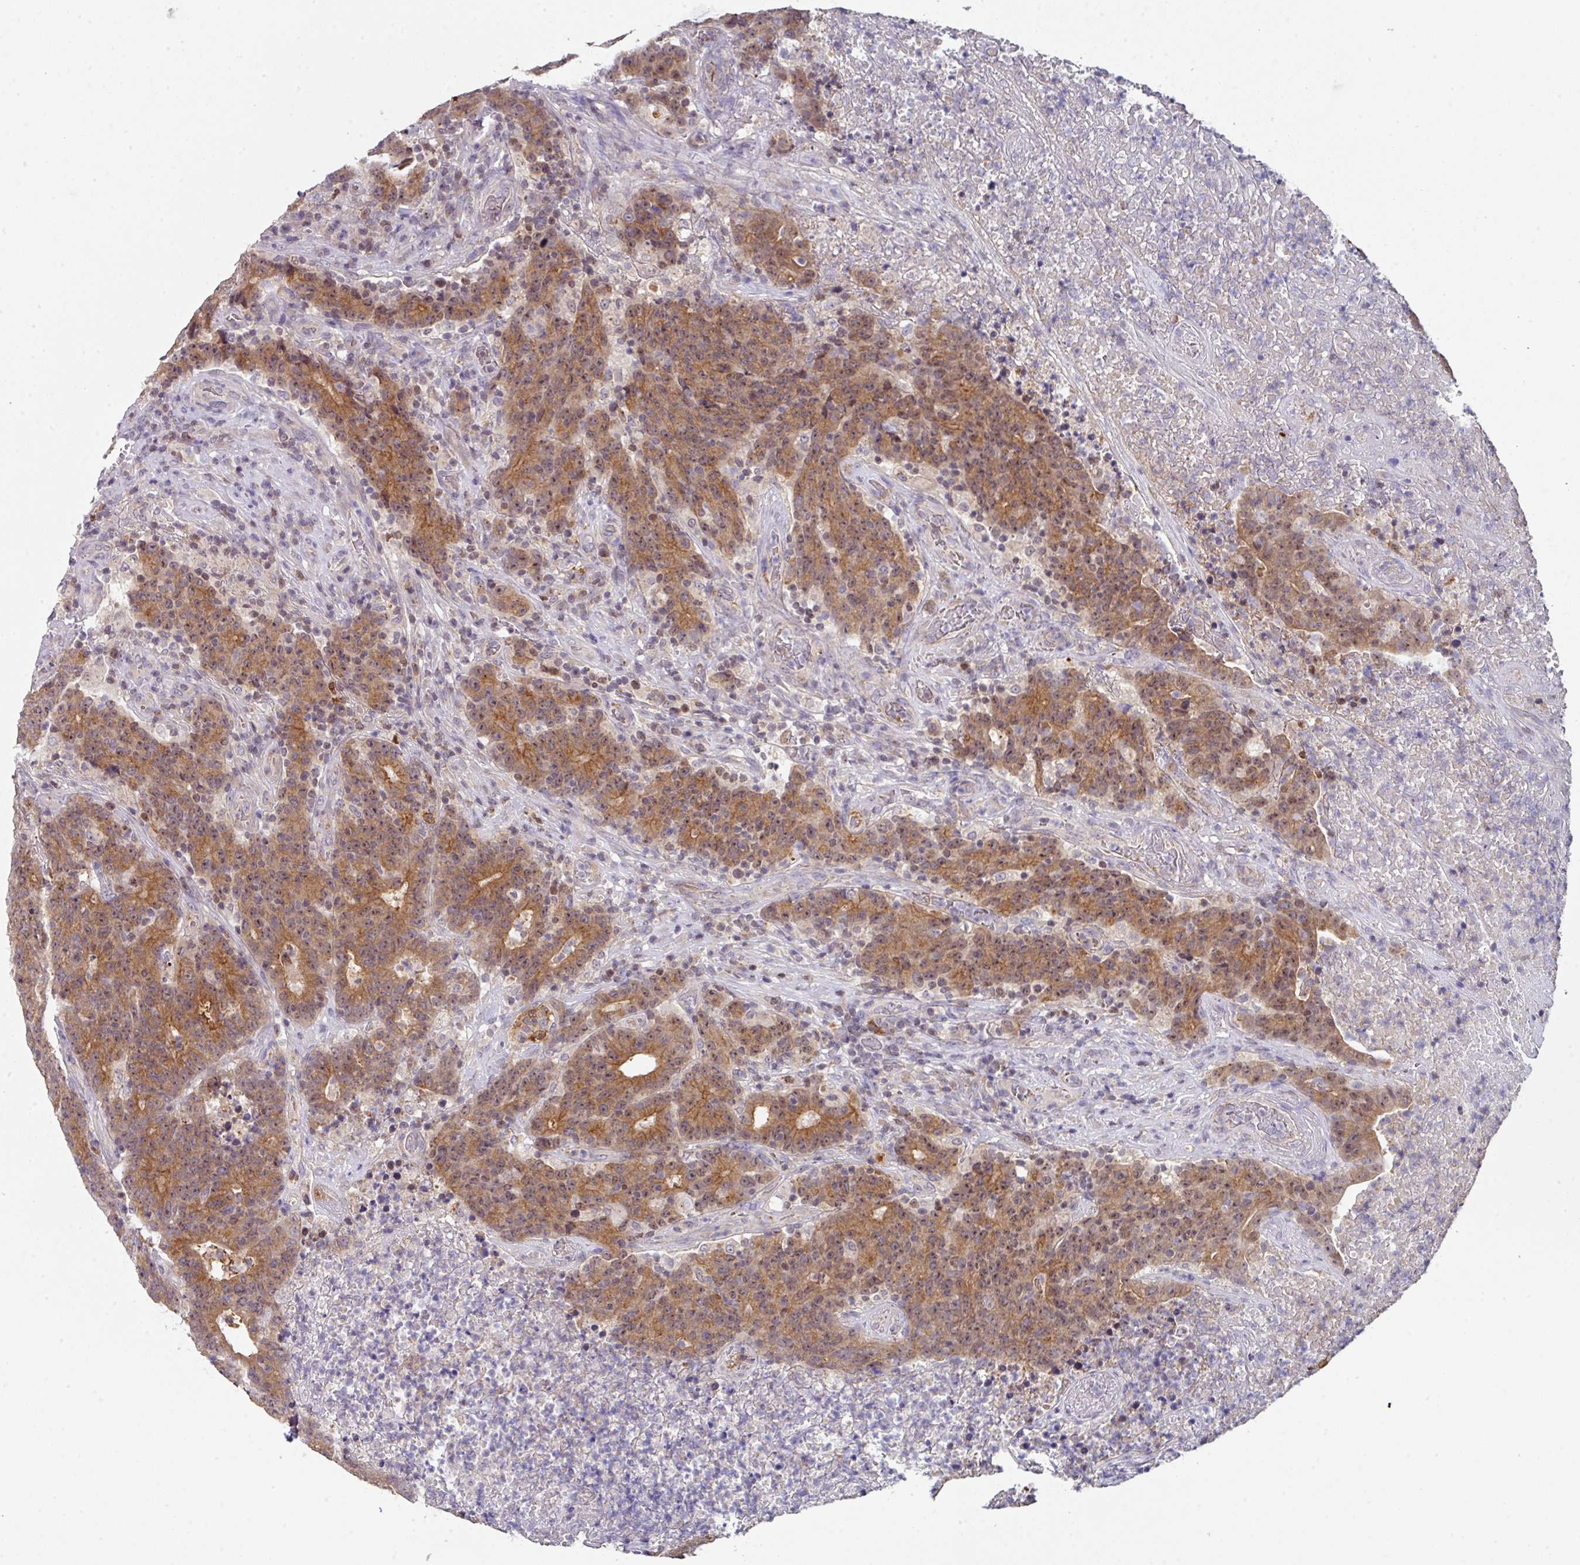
{"staining": {"intensity": "moderate", "quantity": ">75%", "location": "cytoplasmic/membranous"}, "tissue": "colorectal cancer", "cell_type": "Tumor cells", "image_type": "cancer", "snomed": [{"axis": "morphology", "description": "Adenocarcinoma, NOS"}, {"axis": "topography", "description": "Colon"}], "caption": "Adenocarcinoma (colorectal) stained with immunohistochemistry (IHC) displays moderate cytoplasmic/membranous staining in about >75% of tumor cells. Using DAB (3,3'-diaminobenzidine) (brown) and hematoxylin (blue) stains, captured at high magnification using brightfield microscopy.", "gene": "DCAF12L2", "patient": {"sex": "female", "age": 75}}